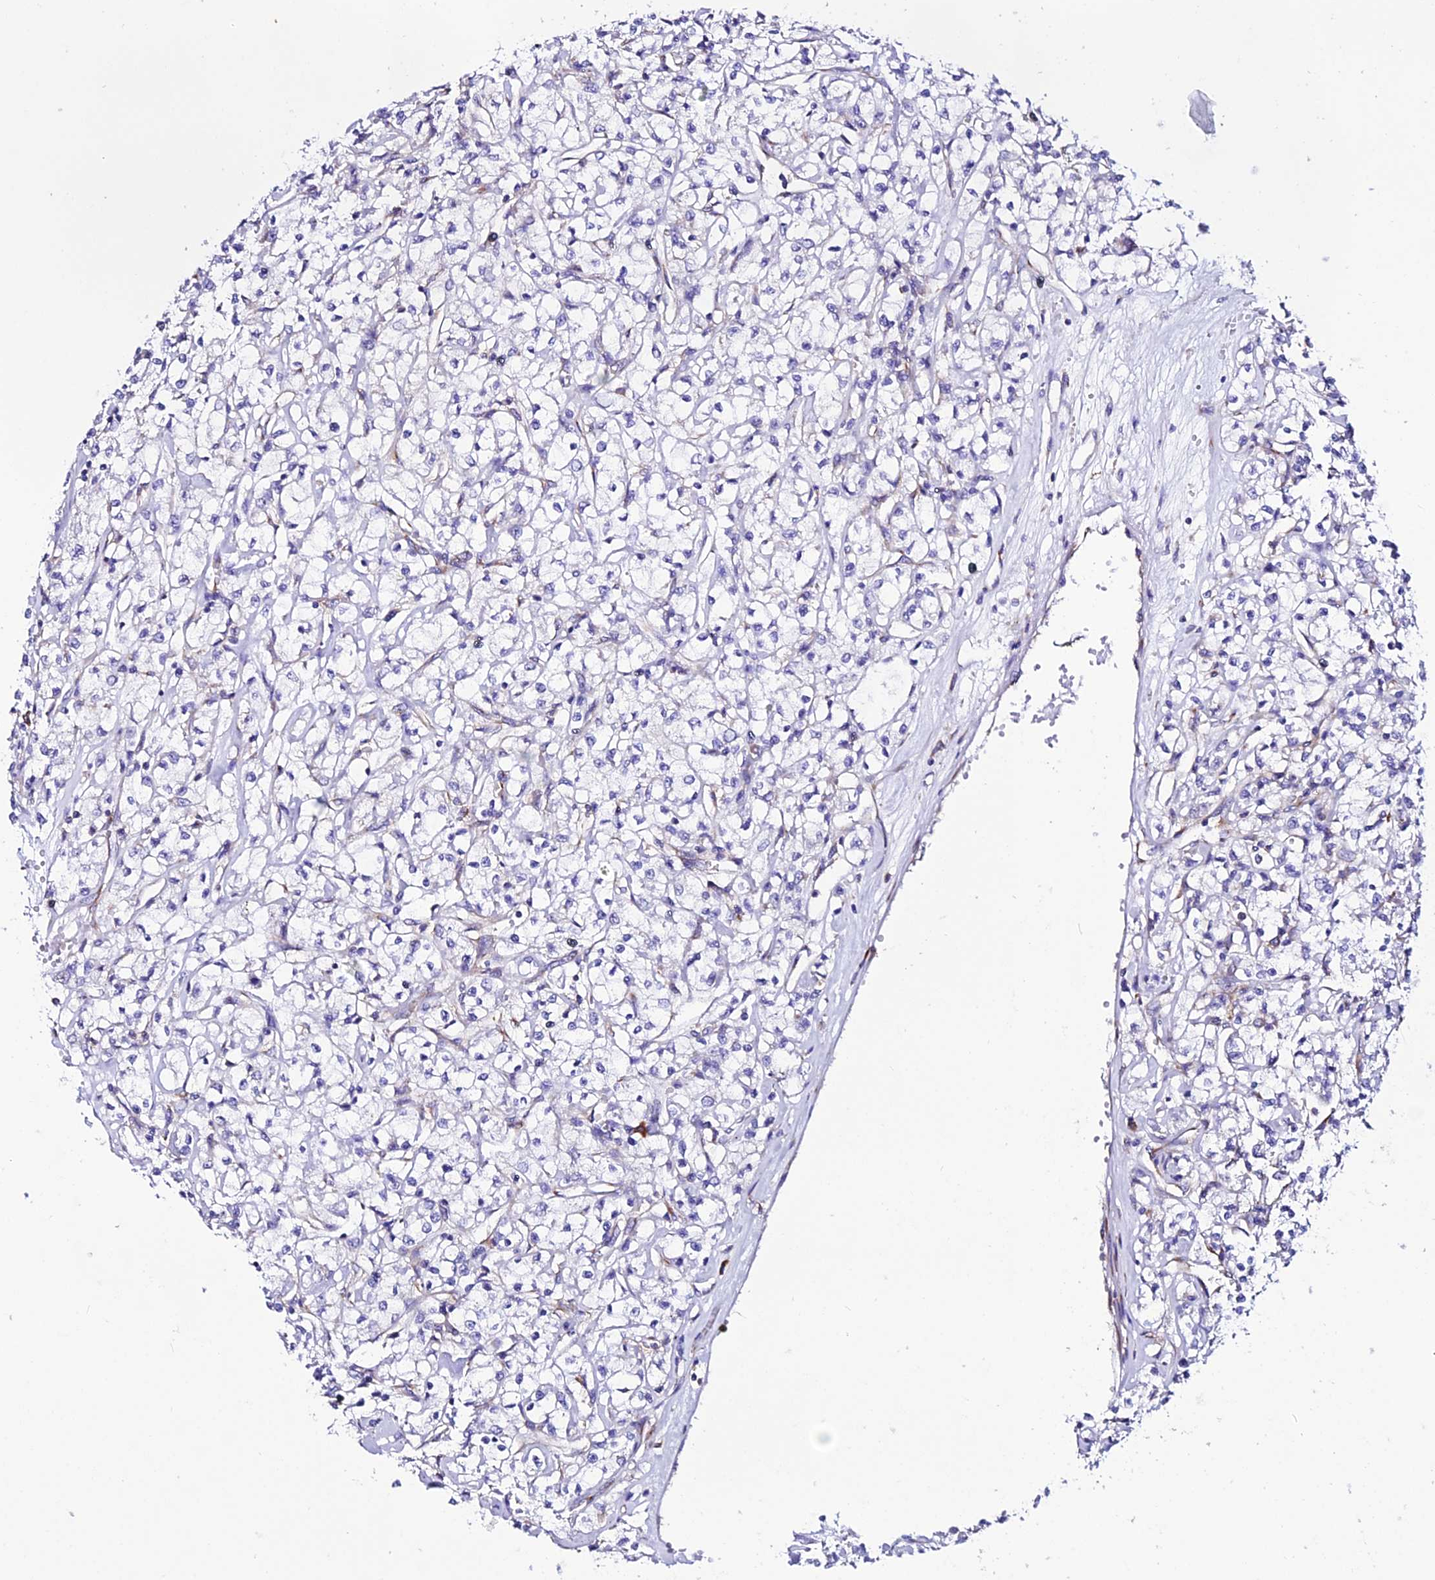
{"staining": {"intensity": "negative", "quantity": "none", "location": "none"}, "tissue": "renal cancer", "cell_type": "Tumor cells", "image_type": "cancer", "snomed": [{"axis": "morphology", "description": "Adenocarcinoma, NOS"}, {"axis": "topography", "description": "Kidney"}], "caption": "This is an immunohistochemistry image of renal cancer. There is no expression in tumor cells.", "gene": "EEF1G", "patient": {"sex": "female", "age": 59}}